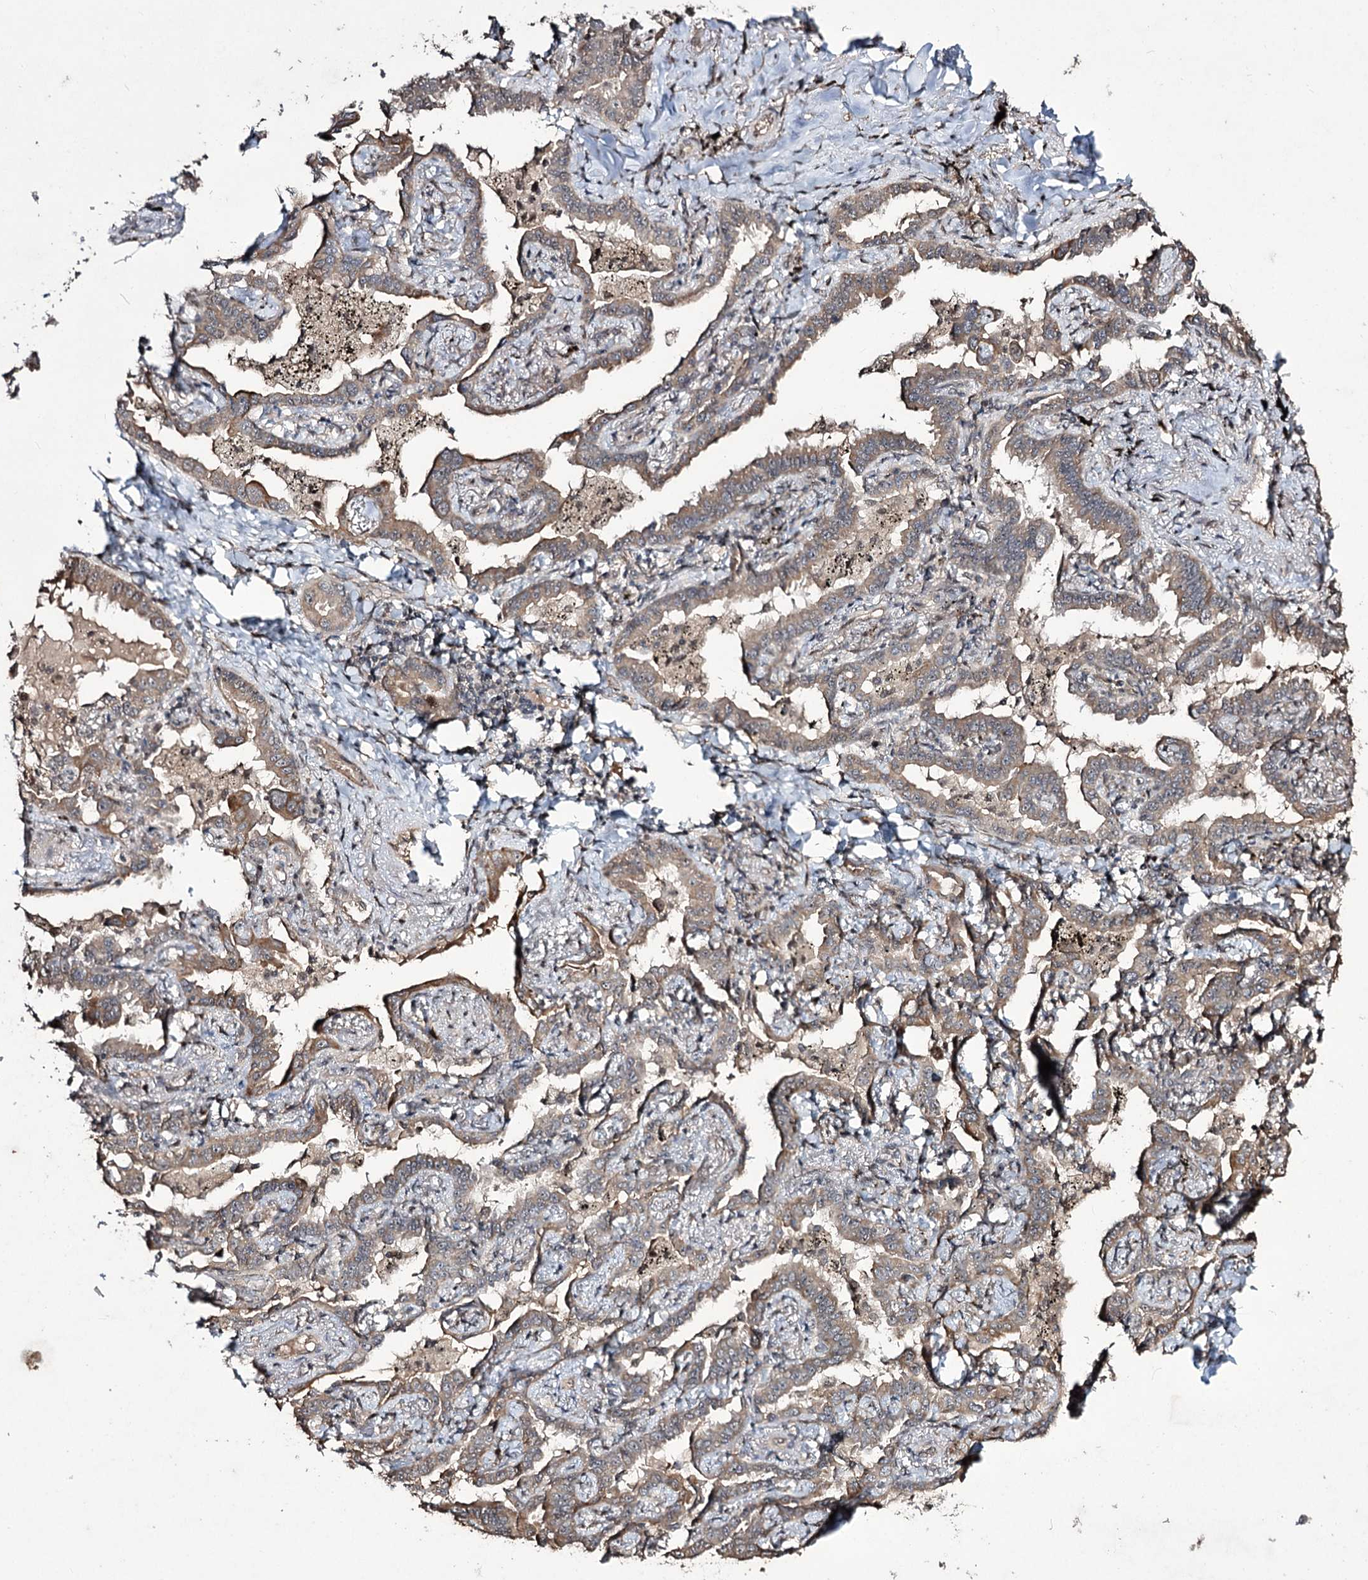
{"staining": {"intensity": "weak", "quantity": "25%-75%", "location": "cytoplasmic/membranous"}, "tissue": "lung cancer", "cell_type": "Tumor cells", "image_type": "cancer", "snomed": [{"axis": "morphology", "description": "Adenocarcinoma, NOS"}, {"axis": "topography", "description": "Lung"}], "caption": "Immunohistochemical staining of adenocarcinoma (lung) exhibits low levels of weak cytoplasmic/membranous staining in about 25%-75% of tumor cells.", "gene": "CPNE8", "patient": {"sex": "male", "age": 67}}